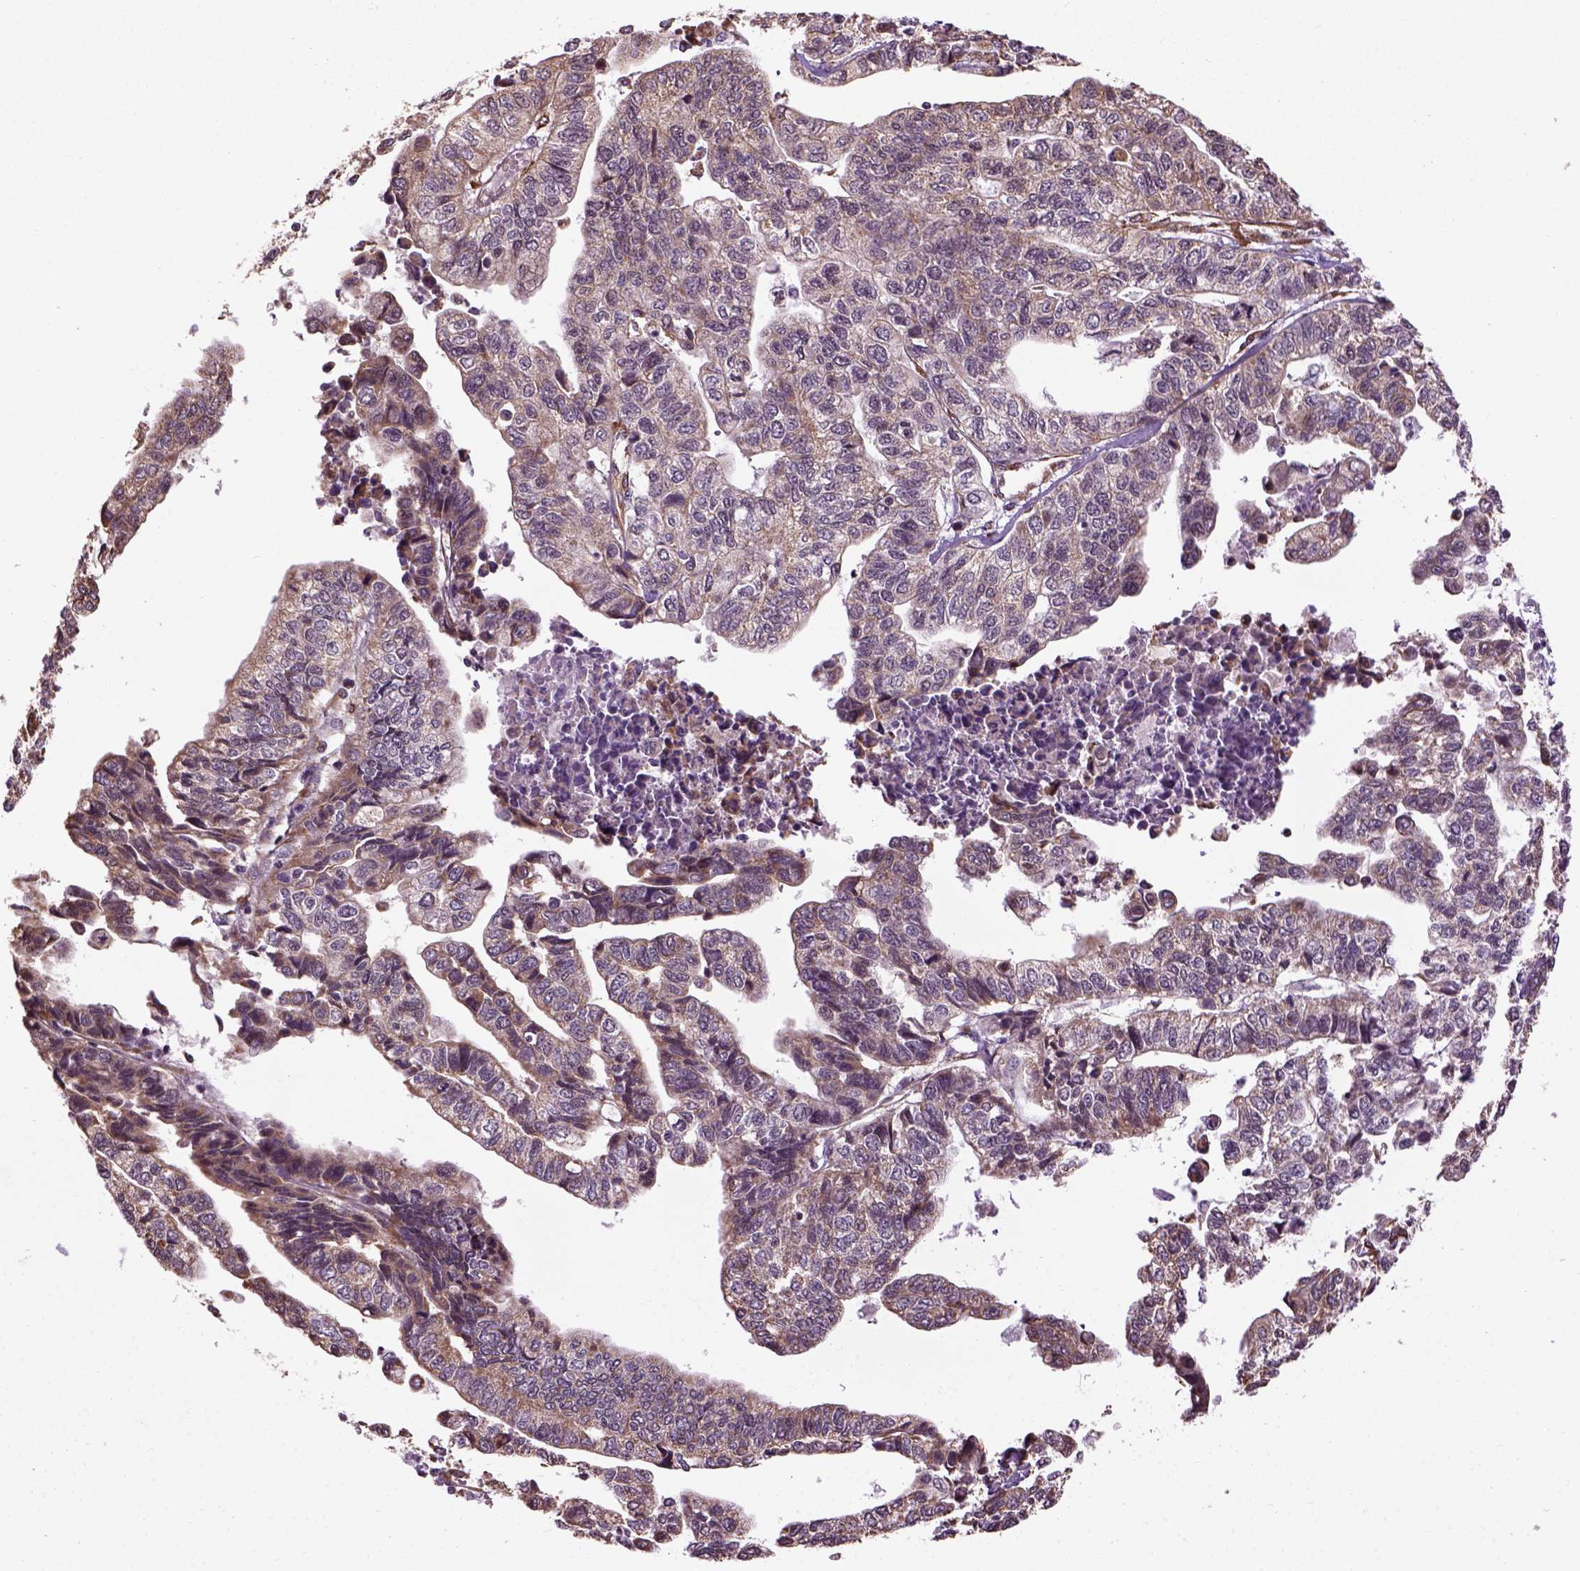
{"staining": {"intensity": "weak", "quantity": ">75%", "location": "cytoplasmic/membranous"}, "tissue": "stomach cancer", "cell_type": "Tumor cells", "image_type": "cancer", "snomed": [{"axis": "morphology", "description": "Adenocarcinoma, NOS"}, {"axis": "topography", "description": "Stomach, upper"}], "caption": "Stomach adenocarcinoma stained with a brown dye displays weak cytoplasmic/membranous positive expression in about >75% of tumor cells.", "gene": "XK", "patient": {"sex": "female", "age": 67}}